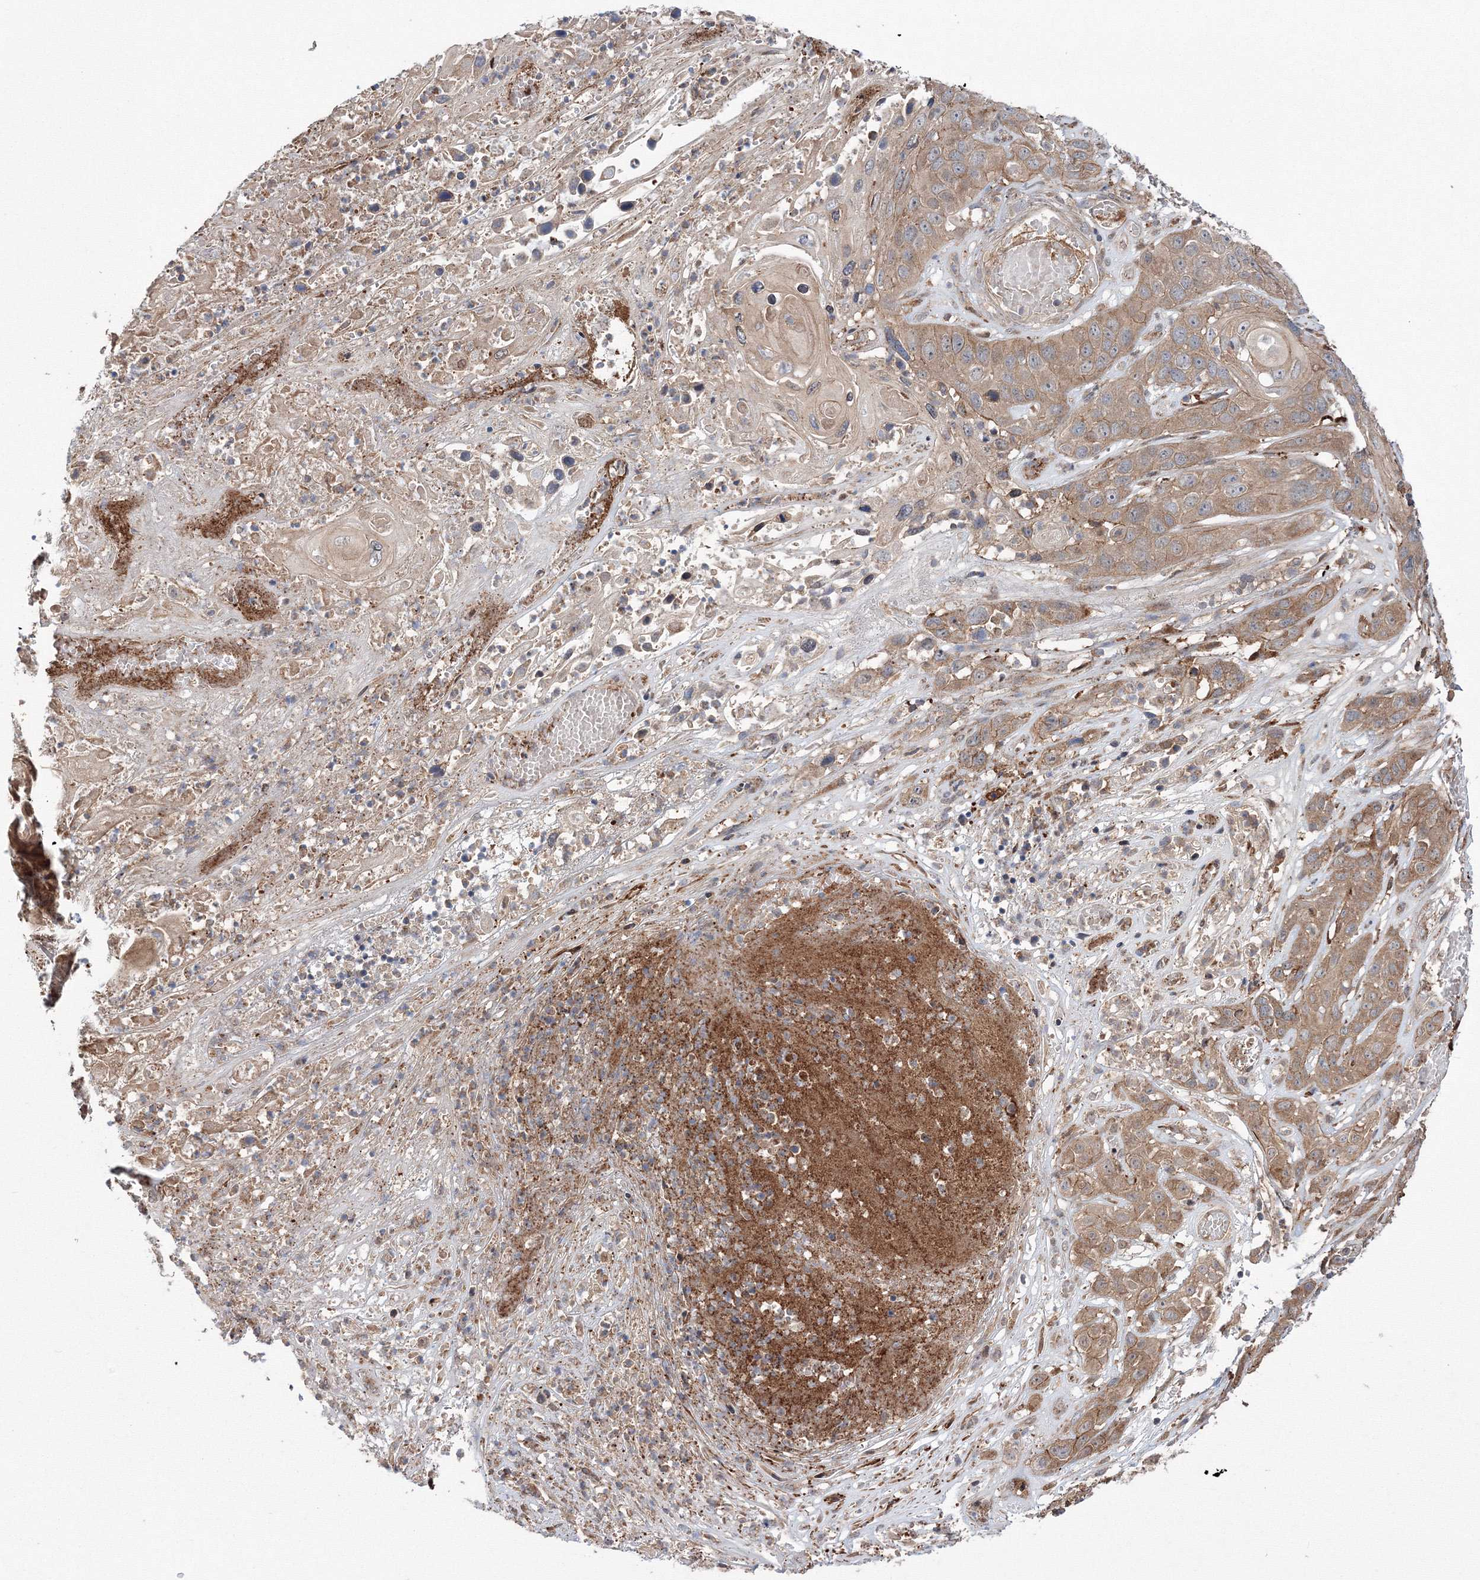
{"staining": {"intensity": "moderate", "quantity": ">75%", "location": "cytoplasmic/membranous"}, "tissue": "skin cancer", "cell_type": "Tumor cells", "image_type": "cancer", "snomed": [{"axis": "morphology", "description": "Squamous cell carcinoma, NOS"}, {"axis": "topography", "description": "Skin"}], "caption": "Moderate cytoplasmic/membranous staining for a protein is present in approximately >75% of tumor cells of skin cancer using immunohistochemistry.", "gene": "RANBP3L", "patient": {"sex": "male", "age": 55}}